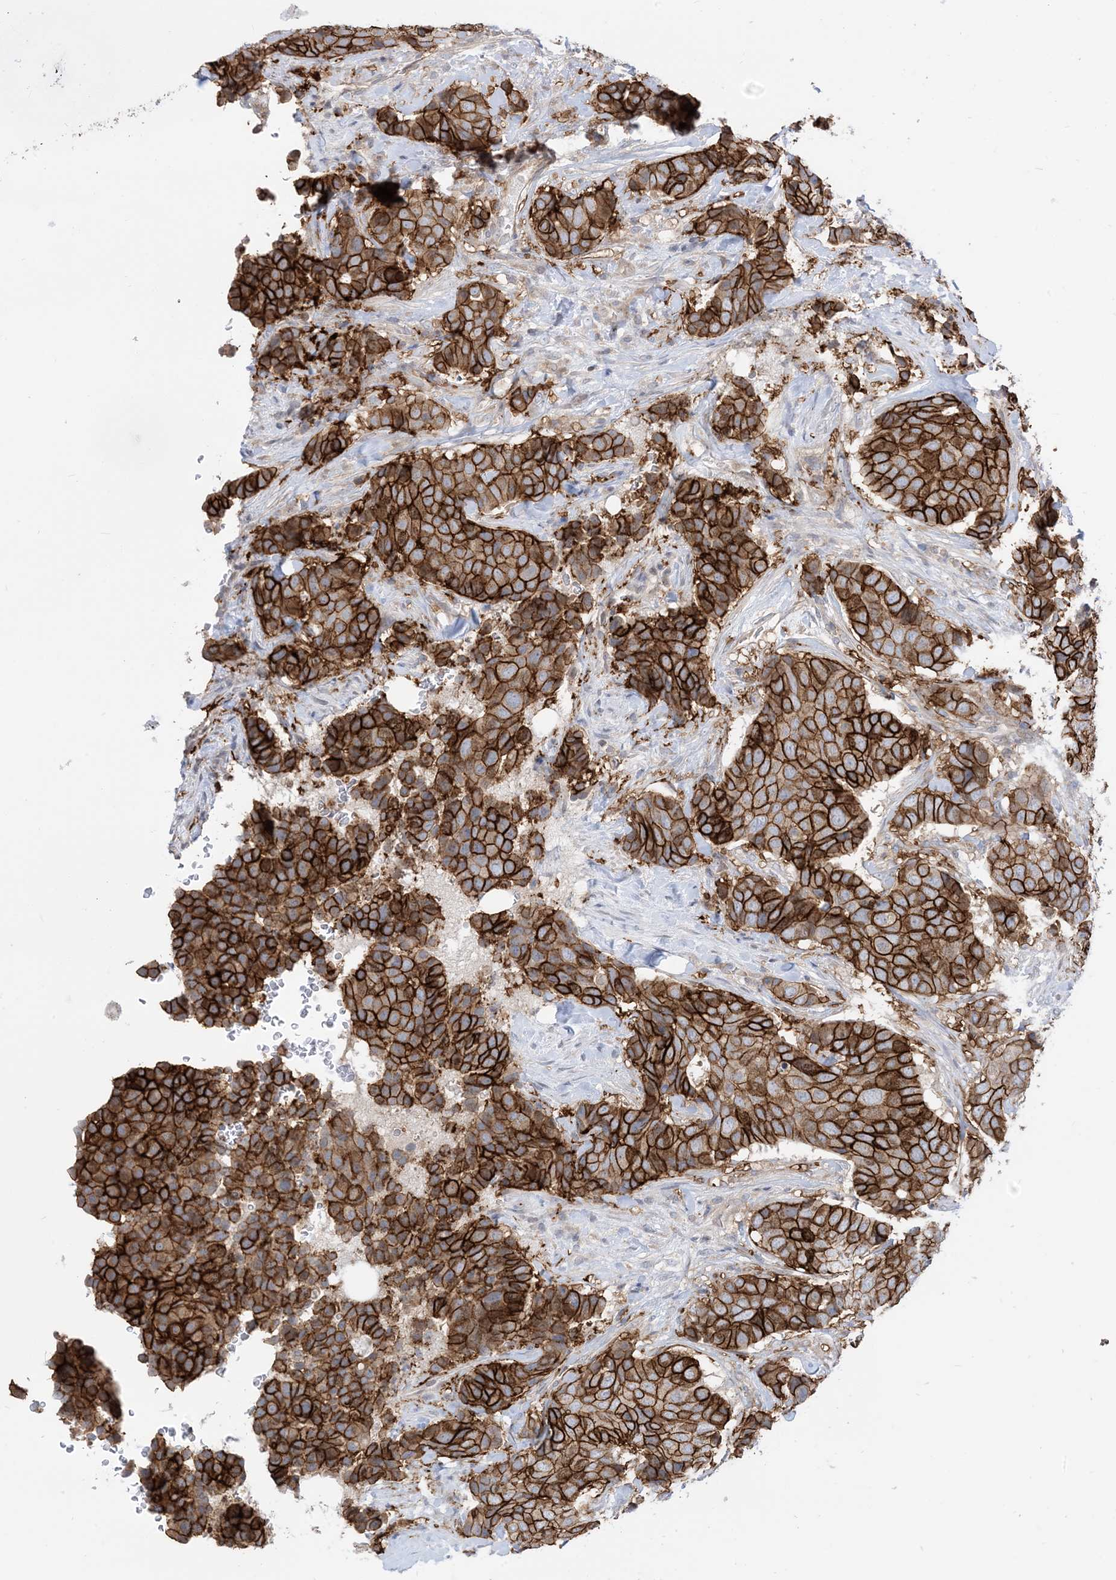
{"staining": {"intensity": "strong", "quantity": ">75%", "location": "cytoplasmic/membranous"}, "tissue": "breast cancer", "cell_type": "Tumor cells", "image_type": "cancer", "snomed": [{"axis": "morphology", "description": "Duct carcinoma"}, {"axis": "topography", "description": "Breast"}], "caption": "A brown stain labels strong cytoplasmic/membranous positivity of a protein in human intraductal carcinoma (breast) tumor cells.", "gene": "CASP4", "patient": {"sex": "female", "age": 75}}